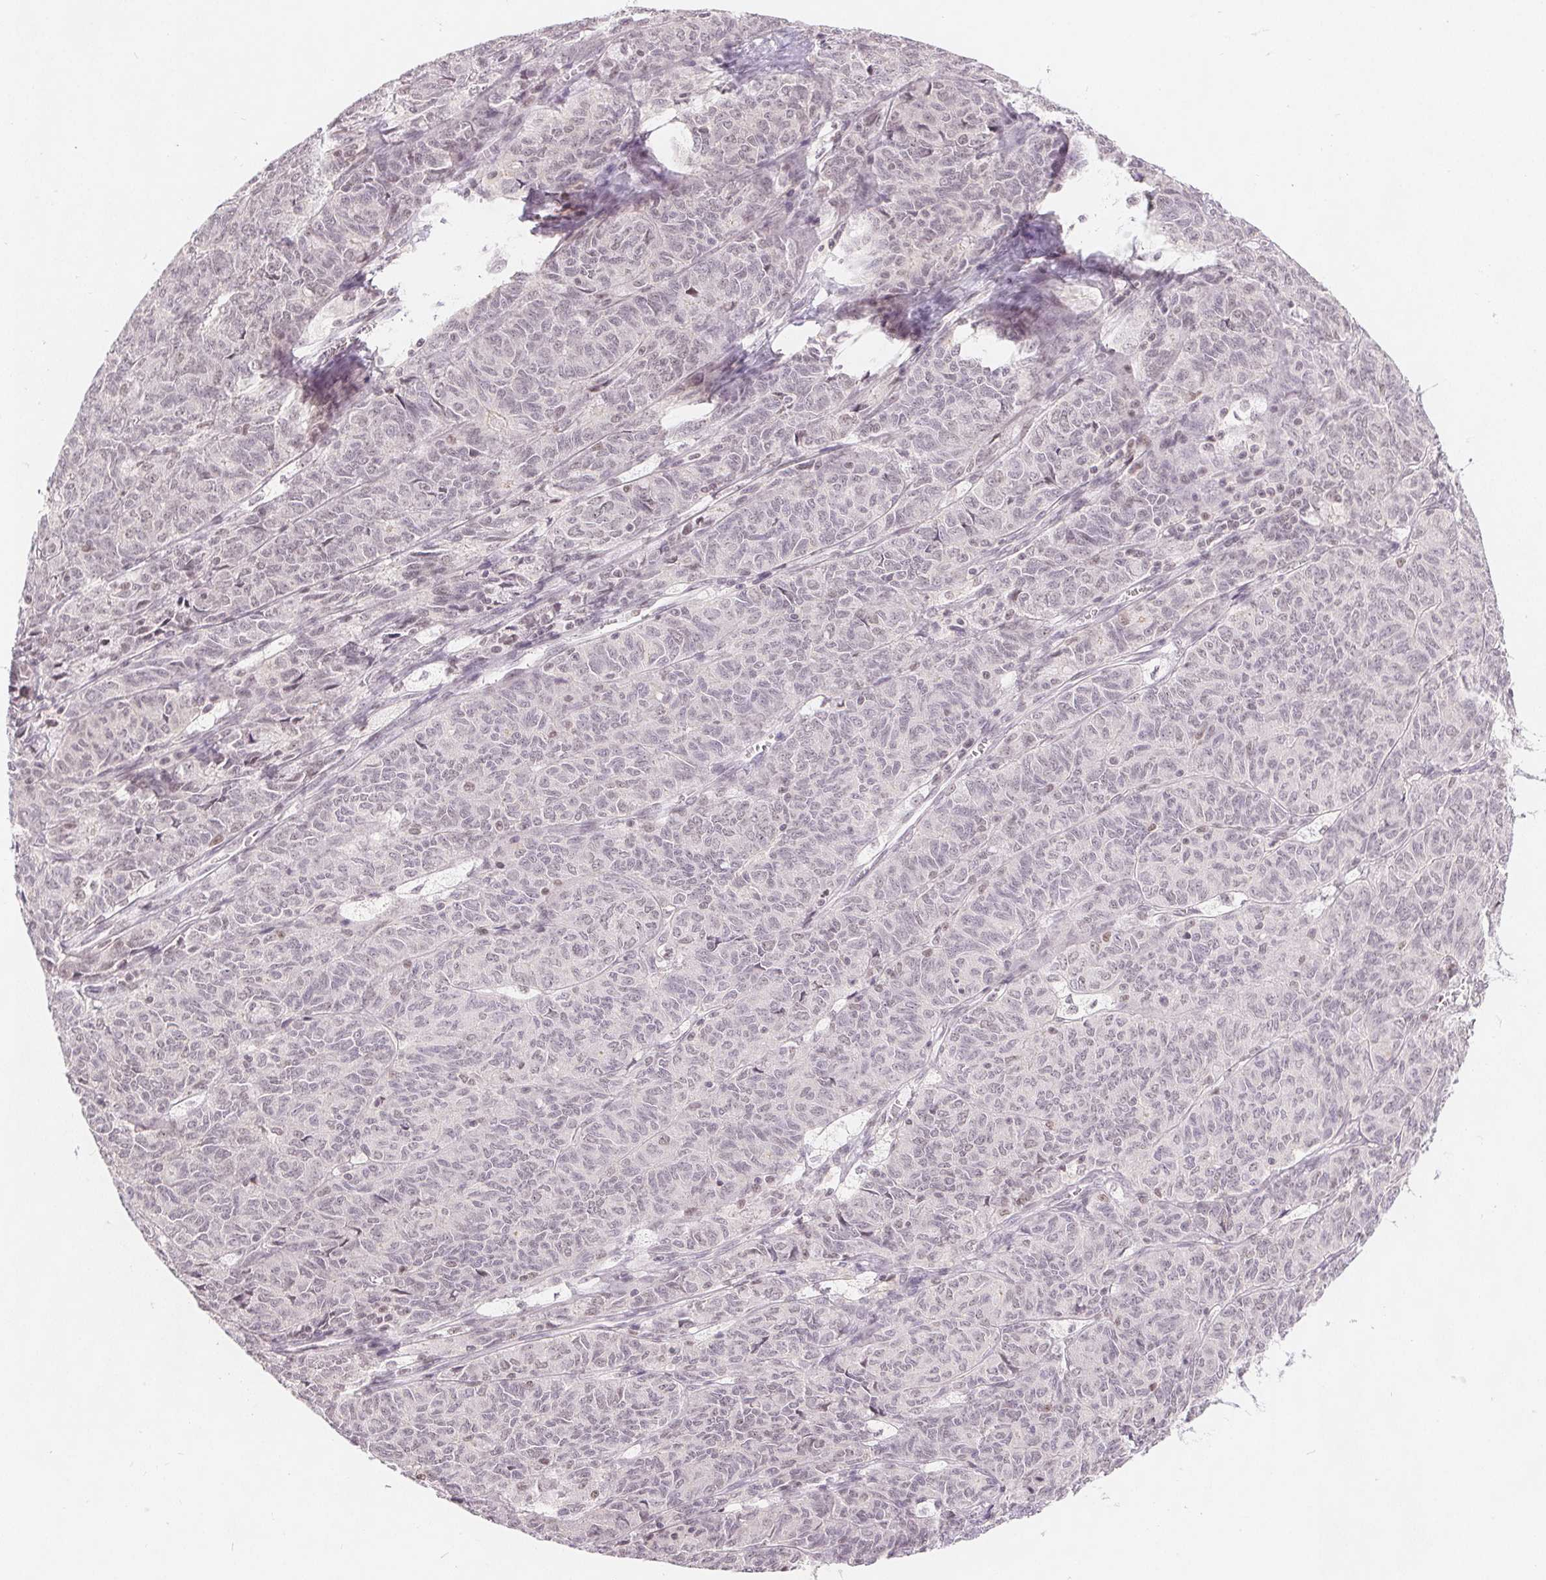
{"staining": {"intensity": "negative", "quantity": "none", "location": "none"}, "tissue": "ovarian cancer", "cell_type": "Tumor cells", "image_type": "cancer", "snomed": [{"axis": "morphology", "description": "Carcinoma, endometroid"}, {"axis": "topography", "description": "Ovary"}], "caption": "High magnification brightfield microscopy of ovarian endometroid carcinoma stained with DAB (brown) and counterstained with hematoxylin (blue): tumor cells show no significant positivity.", "gene": "DEK", "patient": {"sex": "female", "age": 80}}